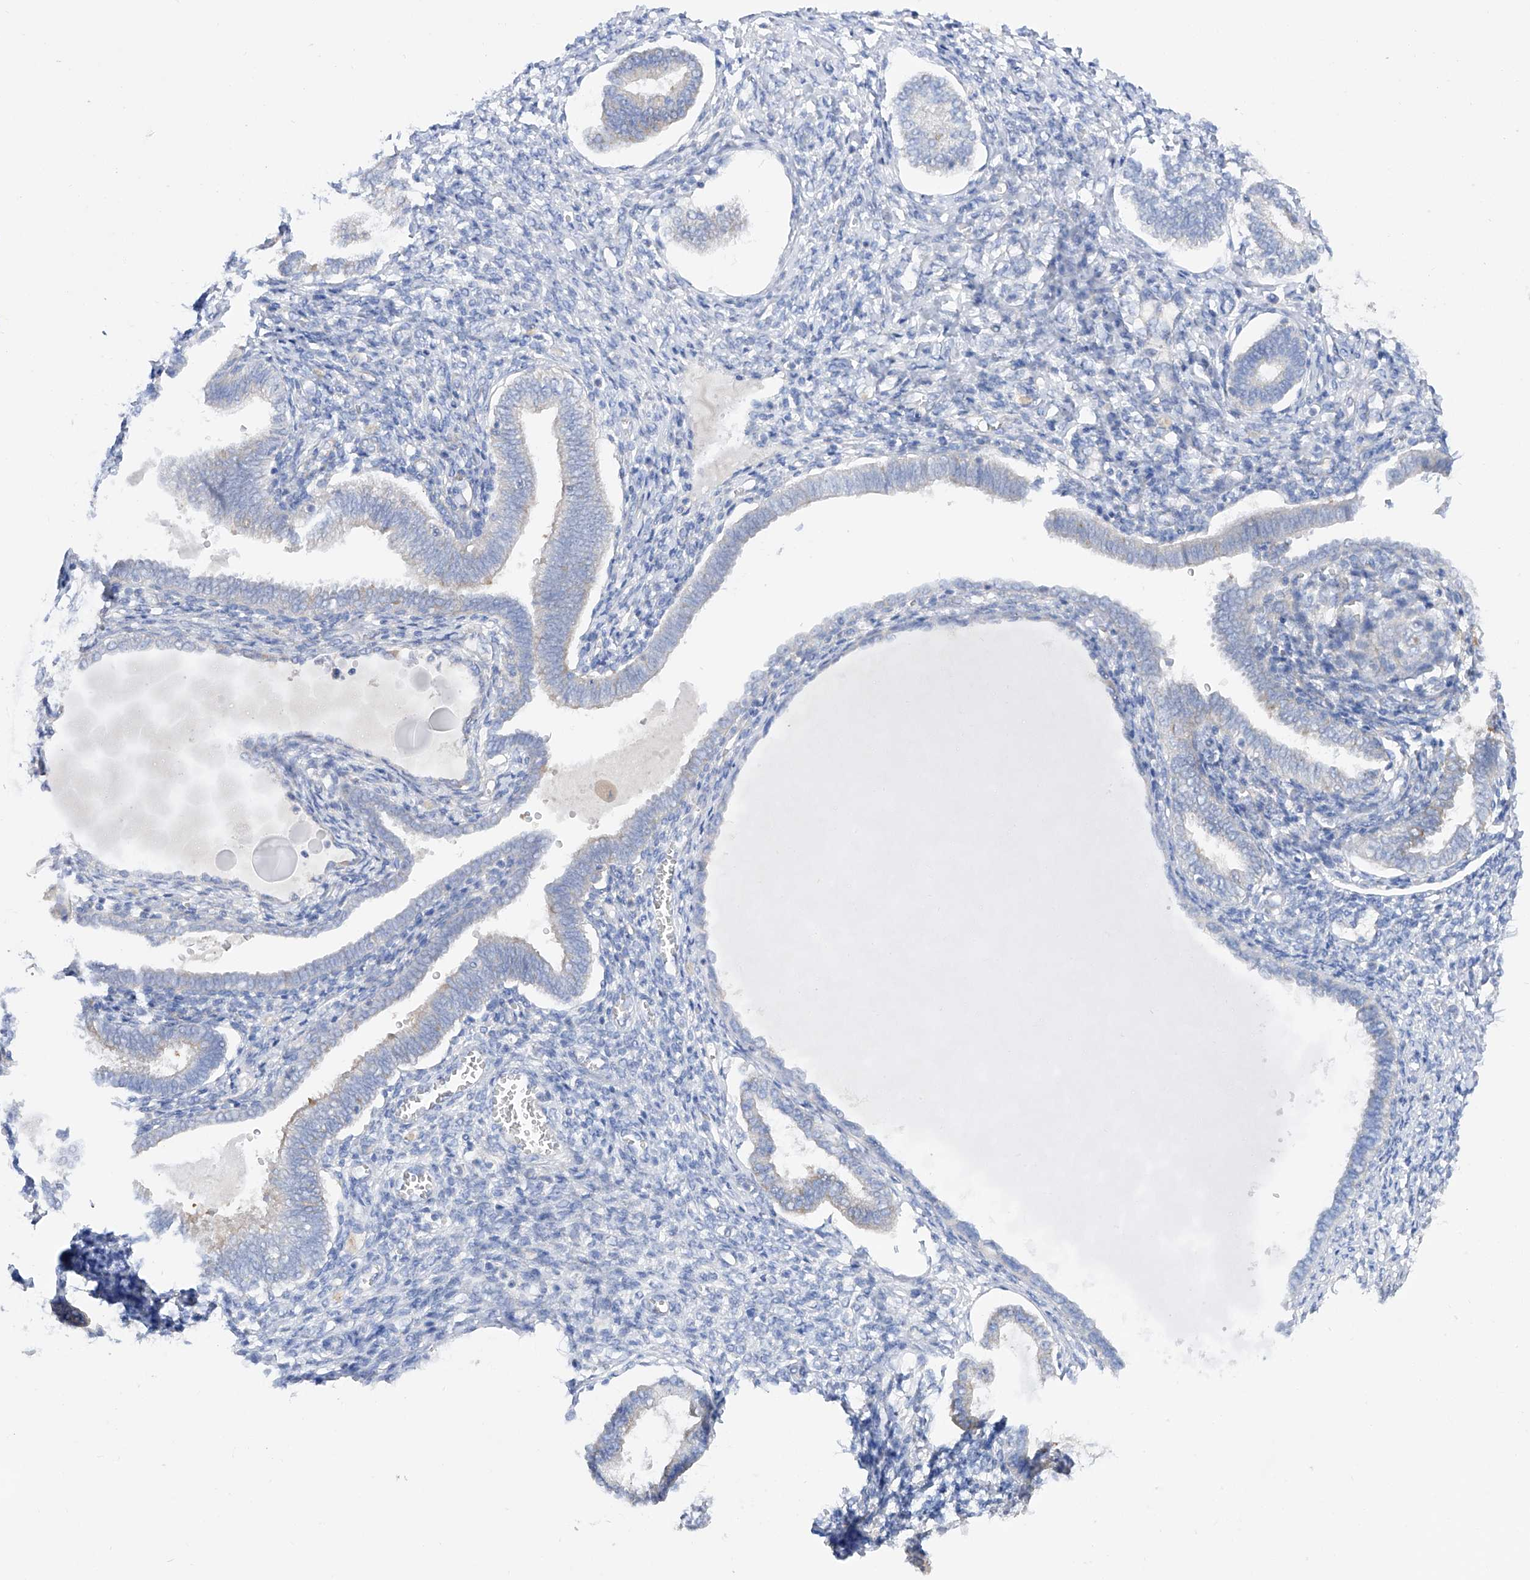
{"staining": {"intensity": "negative", "quantity": "none", "location": "none"}, "tissue": "endometrium", "cell_type": "Cells in endometrial stroma", "image_type": "normal", "snomed": [{"axis": "morphology", "description": "Normal tissue, NOS"}, {"axis": "topography", "description": "Endometrium"}], "caption": "A high-resolution photomicrograph shows IHC staining of benign endometrium, which exhibits no significant staining in cells in endometrial stroma.", "gene": "LCA5", "patient": {"sex": "female", "age": 77}}